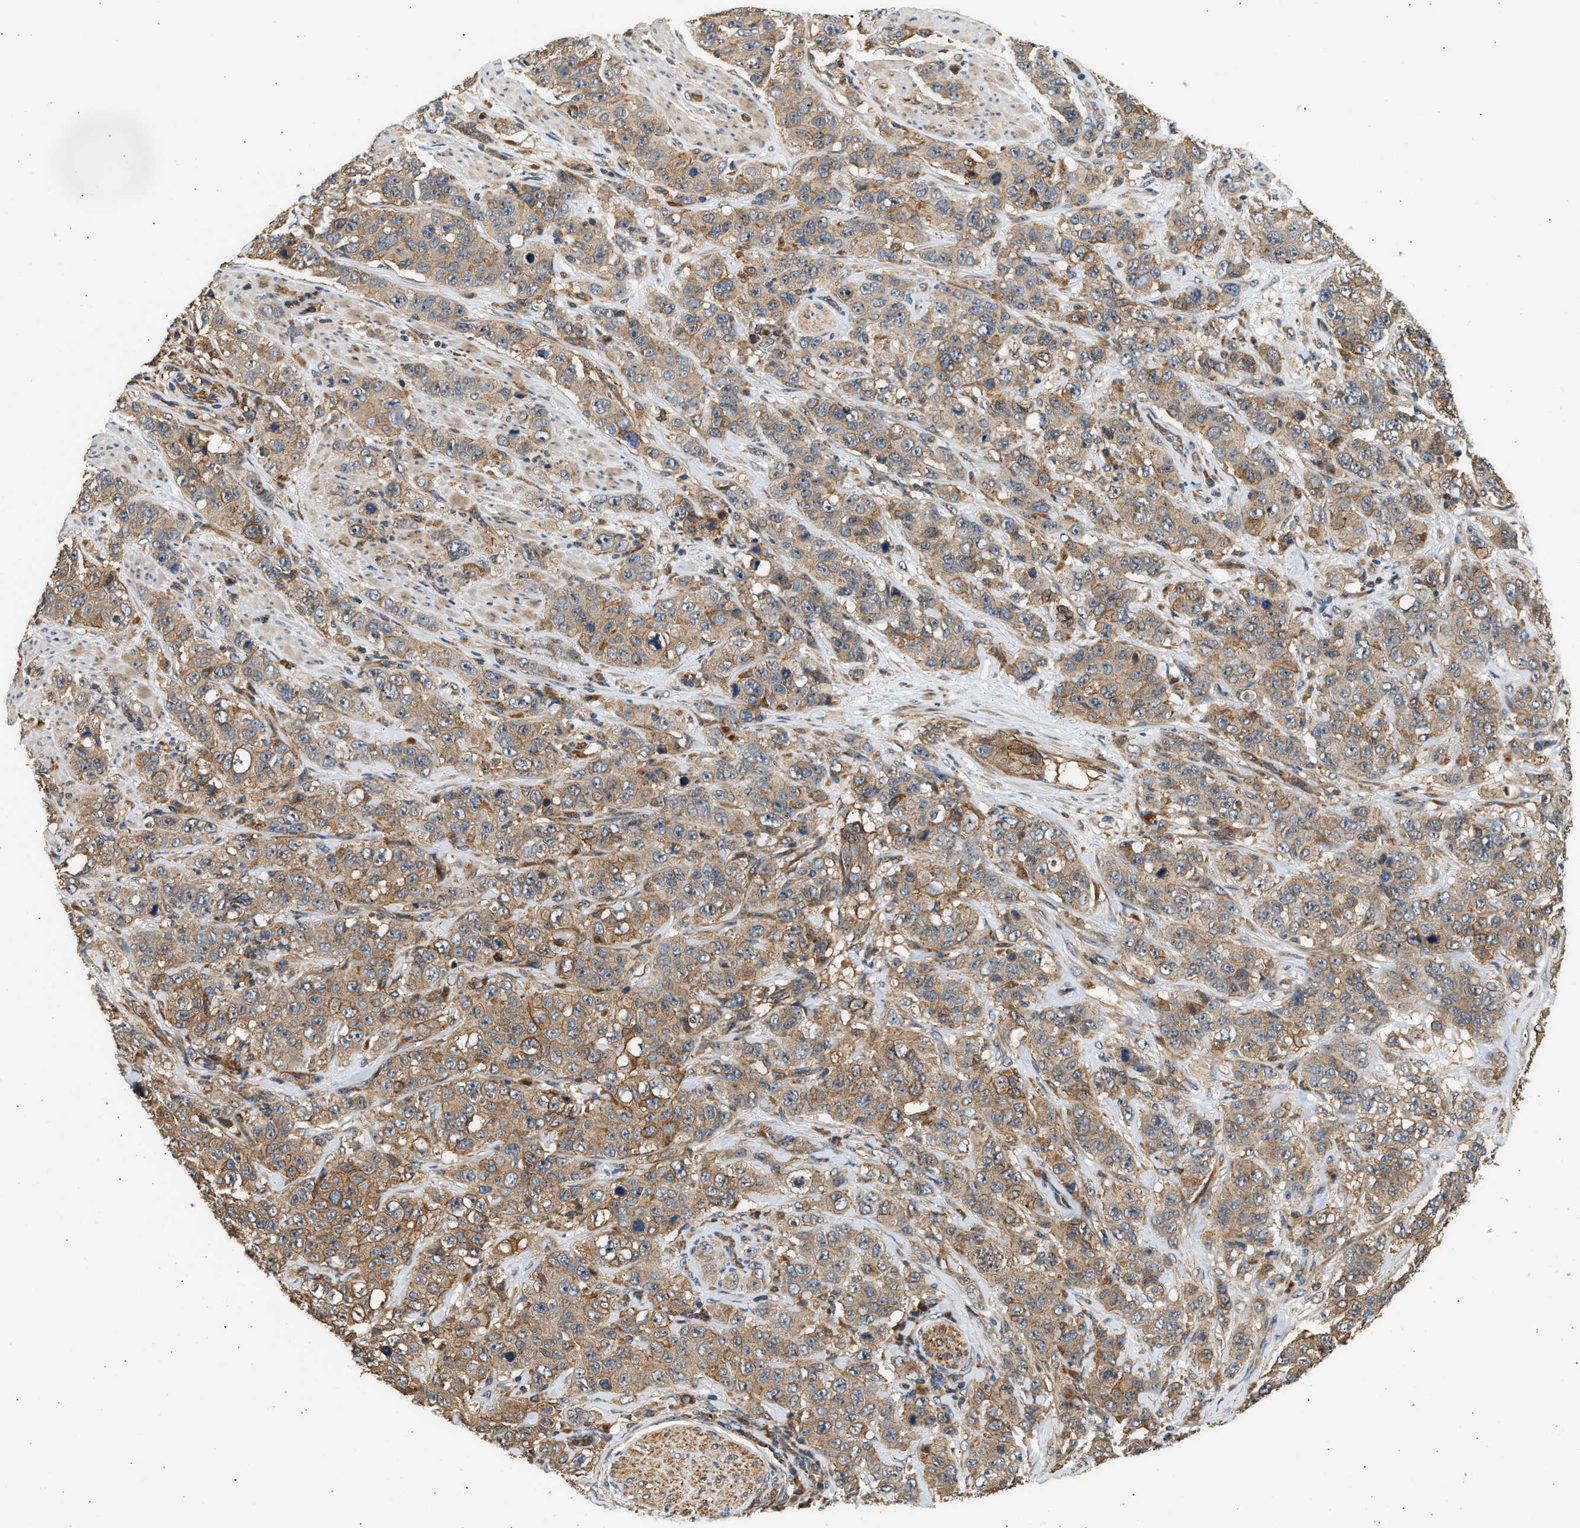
{"staining": {"intensity": "moderate", "quantity": ">75%", "location": "cytoplasmic/membranous"}, "tissue": "stomach cancer", "cell_type": "Tumor cells", "image_type": "cancer", "snomed": [{"axis": "morphology", "description": "Adenocarcinoma, NOS"}, {"axis": "topography", "description": "Stomach"}], "caption": "Tumor cells demonstrate medium levels of moderate cytoplasmic/membranous positivity in approximately >75% of cells in stomach cancer.", "gene": "DUSP14", "patient": {"sex": "male", "age": 48}}